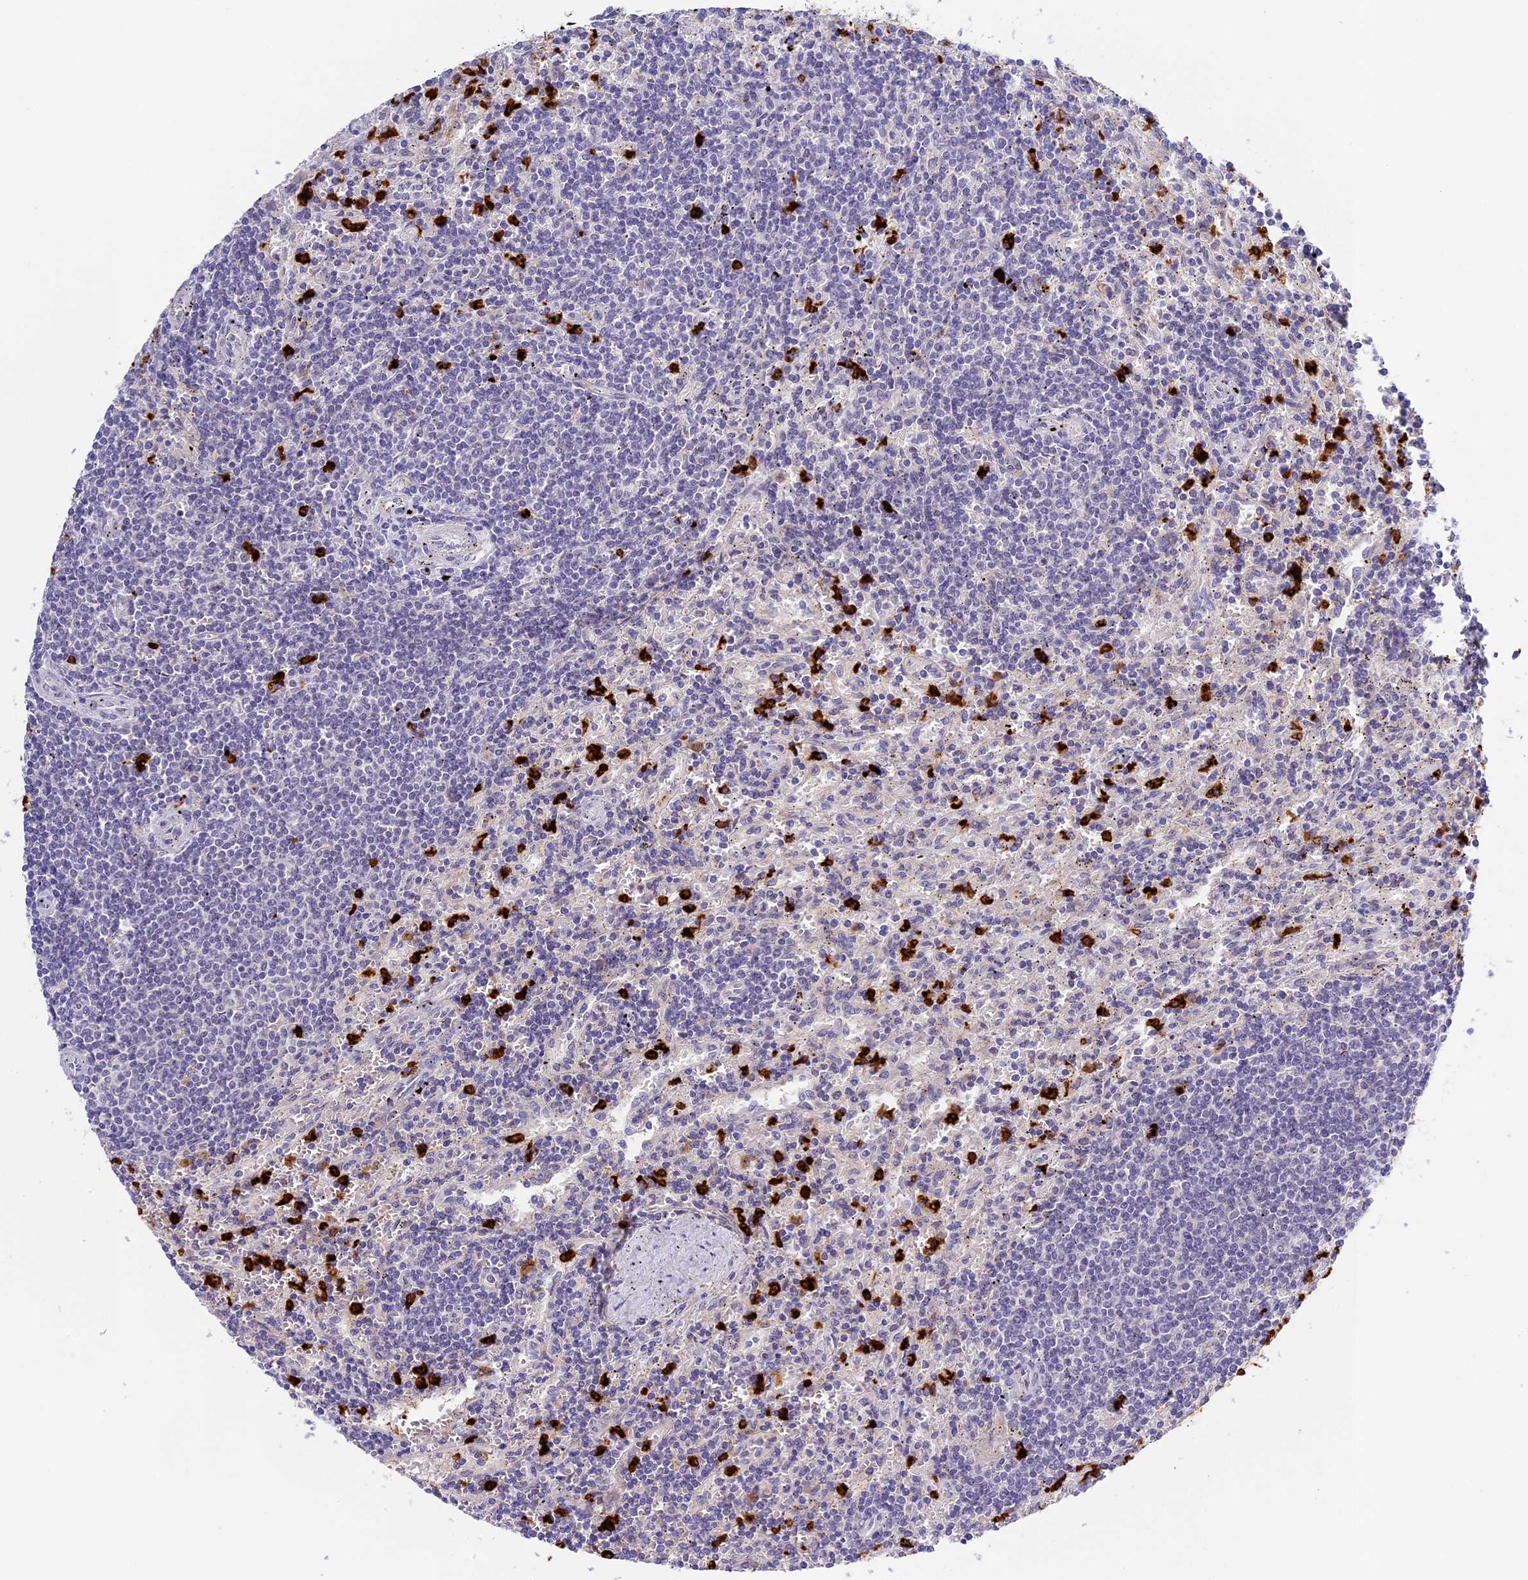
{"staining": {"intensity": "negative", "quantity": "none", "location": "none"}, "tissue": "lymphoma", "cell_type": "Tumor cells", "image_type": "cancer", "snomed": [{"axis": "morphology", "description": "Malignant lymphoma, non-Hodgkin's type, Low grade"}, {"axis": "topography", "description": "Spleen"}], "caption": "This is an IHC image of lymphoma. There is no staining in tumor cells.", "gene": "ADGRD1", "patient": {"sex": "male", "age": 76}}